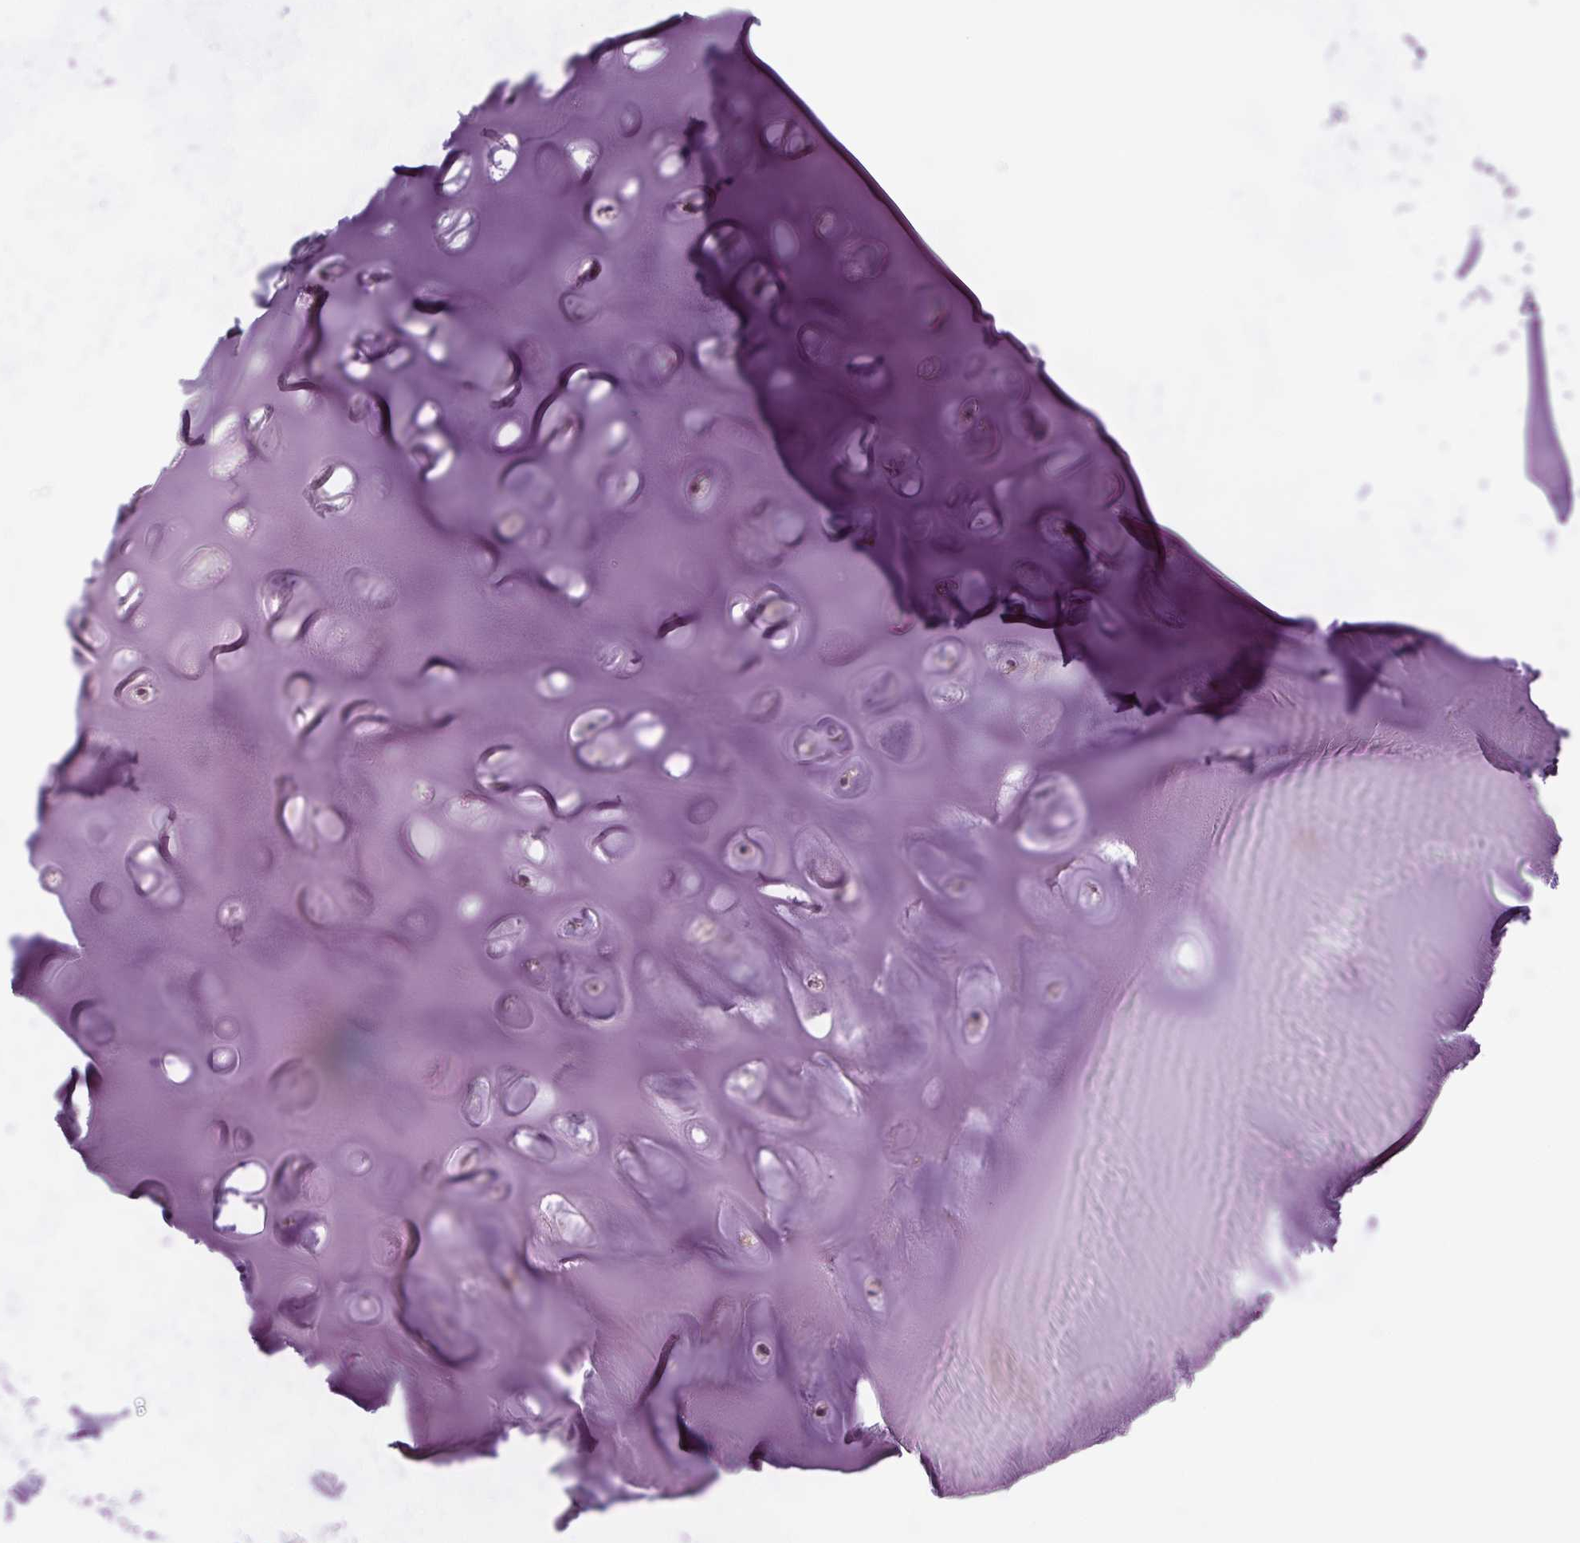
{"staining": {"intensity": "weak", "quantity": "<25%", "location": "cytoplasmic/membranous"}, "tissue": "soft tissue", "cell_type": "Chondrocytes", "image_type": "normal", "snomed": [{"axis": "morphology", "description": "Normal tissue, NOS"}, {"axis": "morphology", "description": "Squamous cell carcinoma, NOS"}, {"axis": "topography", "description": "Cartilage tissue"}, {"axis": "topography", "description": "Bronchus"}, {"axis": "topography", "description": "Lung"}], "caption": "Image shows no protein expression in chondrocytes of unremarkable soft tissue.", "gene": "SOWAHC", "patient": {"sex": "male", "age": 66}}